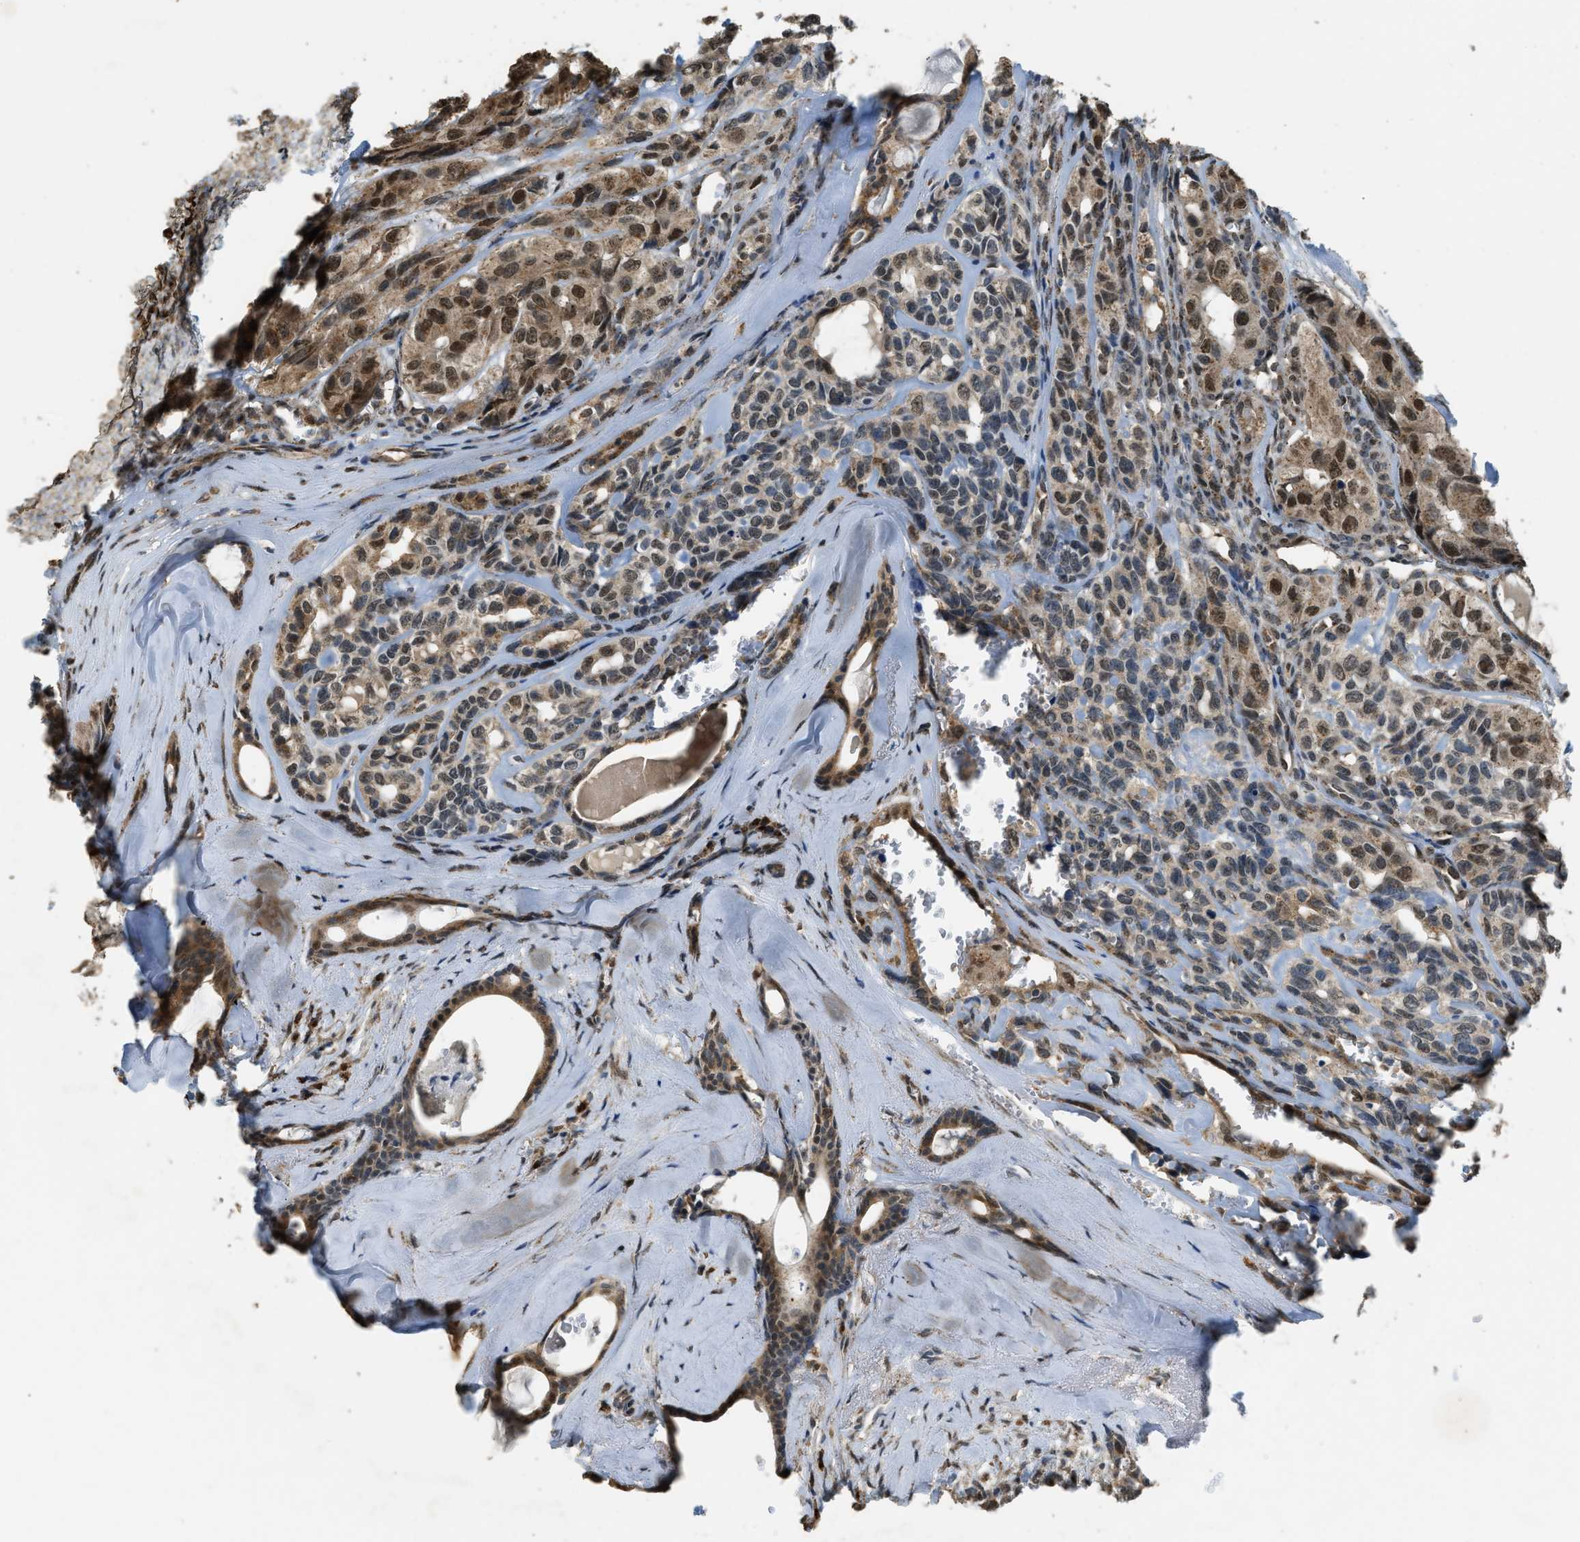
{"staining": {"intensity": "moderate", "quantity": ">75%", "location": "cytoplasmic/membranous,nuclear"}, "tissue": "head and neck cancer", "cell_type": "Tumor cells", "image_type": "cancer", "snomed": [{"axis": "morphology", "description": "Adenocarcinoma, NOS"}, {"axis": "topography", "description": "Salivary gland, NOS"}, {"axis": "topography", "description": "Head-Neck"}], "caption": "Immunohistochemical staining of head and neck cancer (adenocarcinoma) reveals medium levels of moderate cytoplasmic/membranous and nuclear staining in about >75% of tumor cells.", "gene": "IPO7", "patient": {"sex": "female", "age": 76}}